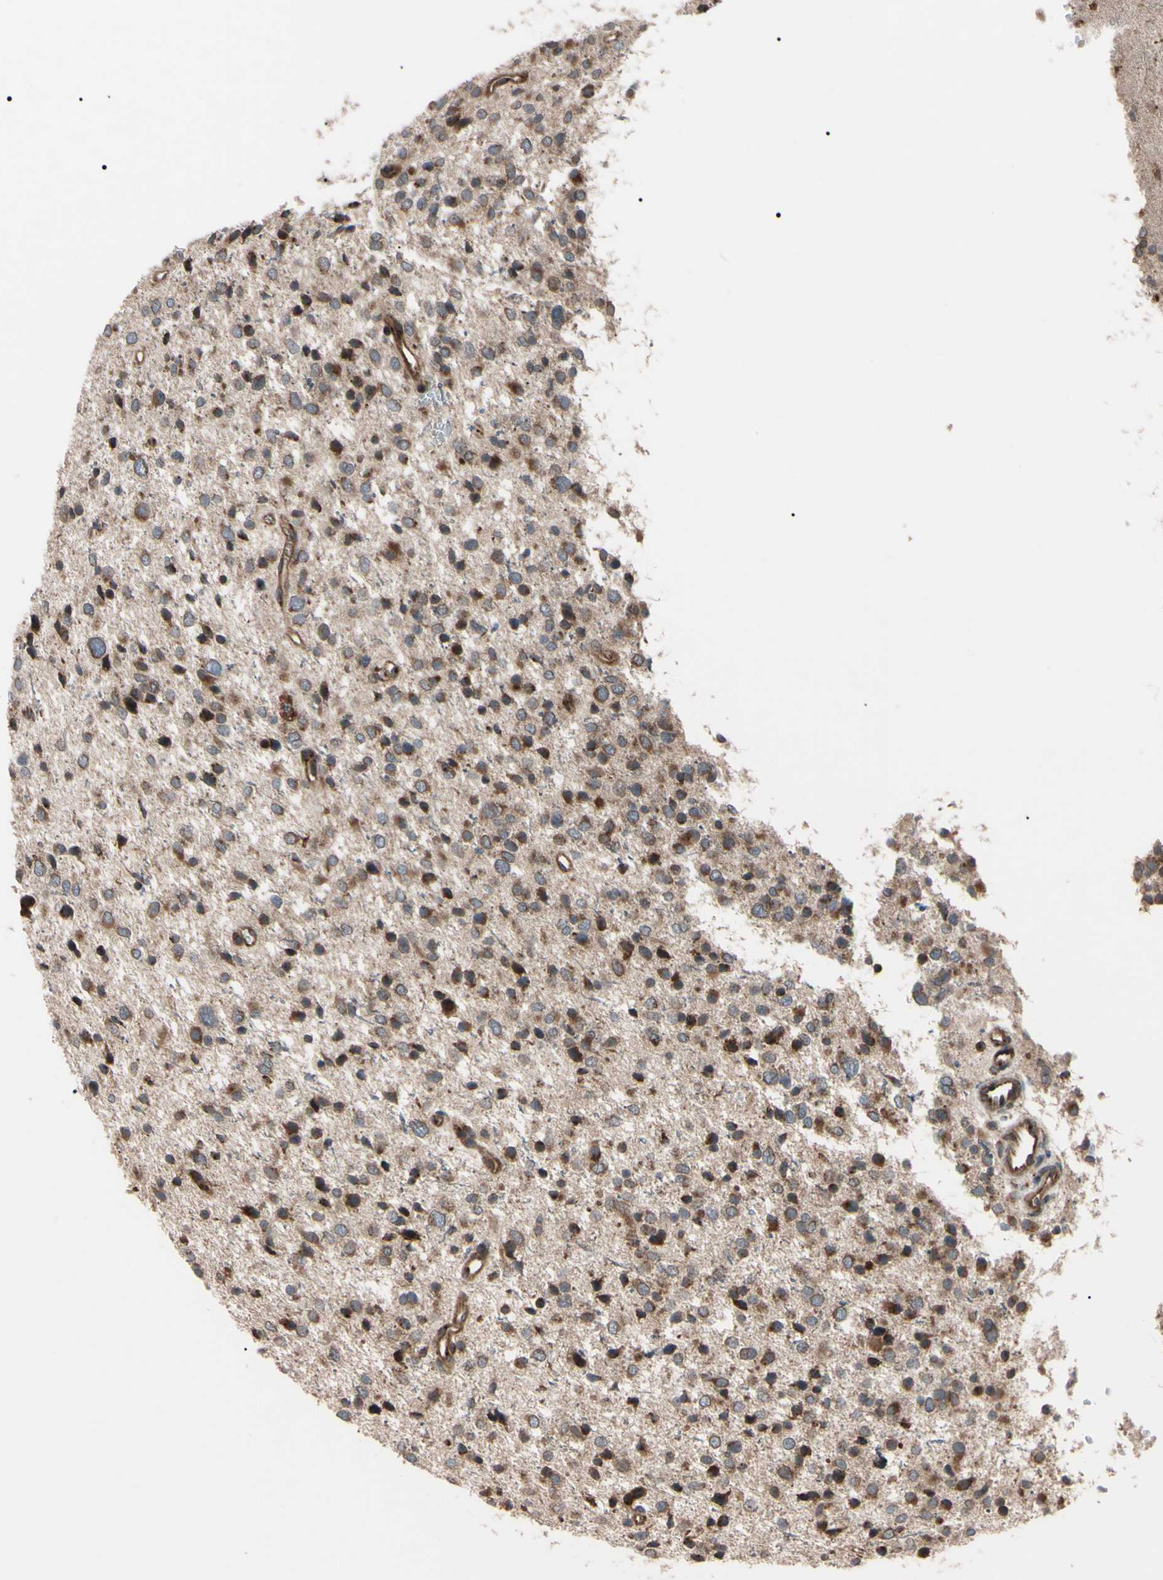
{"staining": {"intensity": "moderate", "quantity": ">75%", "location": "cytoplasmic/membranous"}, "tissue": "glioma", "cell_type": "Tumor cells", "image_type": "cancer", "snomed": [{"axis": "morphology", "description": "Glioma, malignant, Low grade"}, {"axis": "topography", "description": "Brain"}], "caption": "A histopathology image of low-grade glioma (malignant) stained for a protein demonstrates moderate cytoplasmic/membranous brown staining in tumor cells.", "gene": "GUCY1B1", "patient": {"sex": "female", "age": 37}}